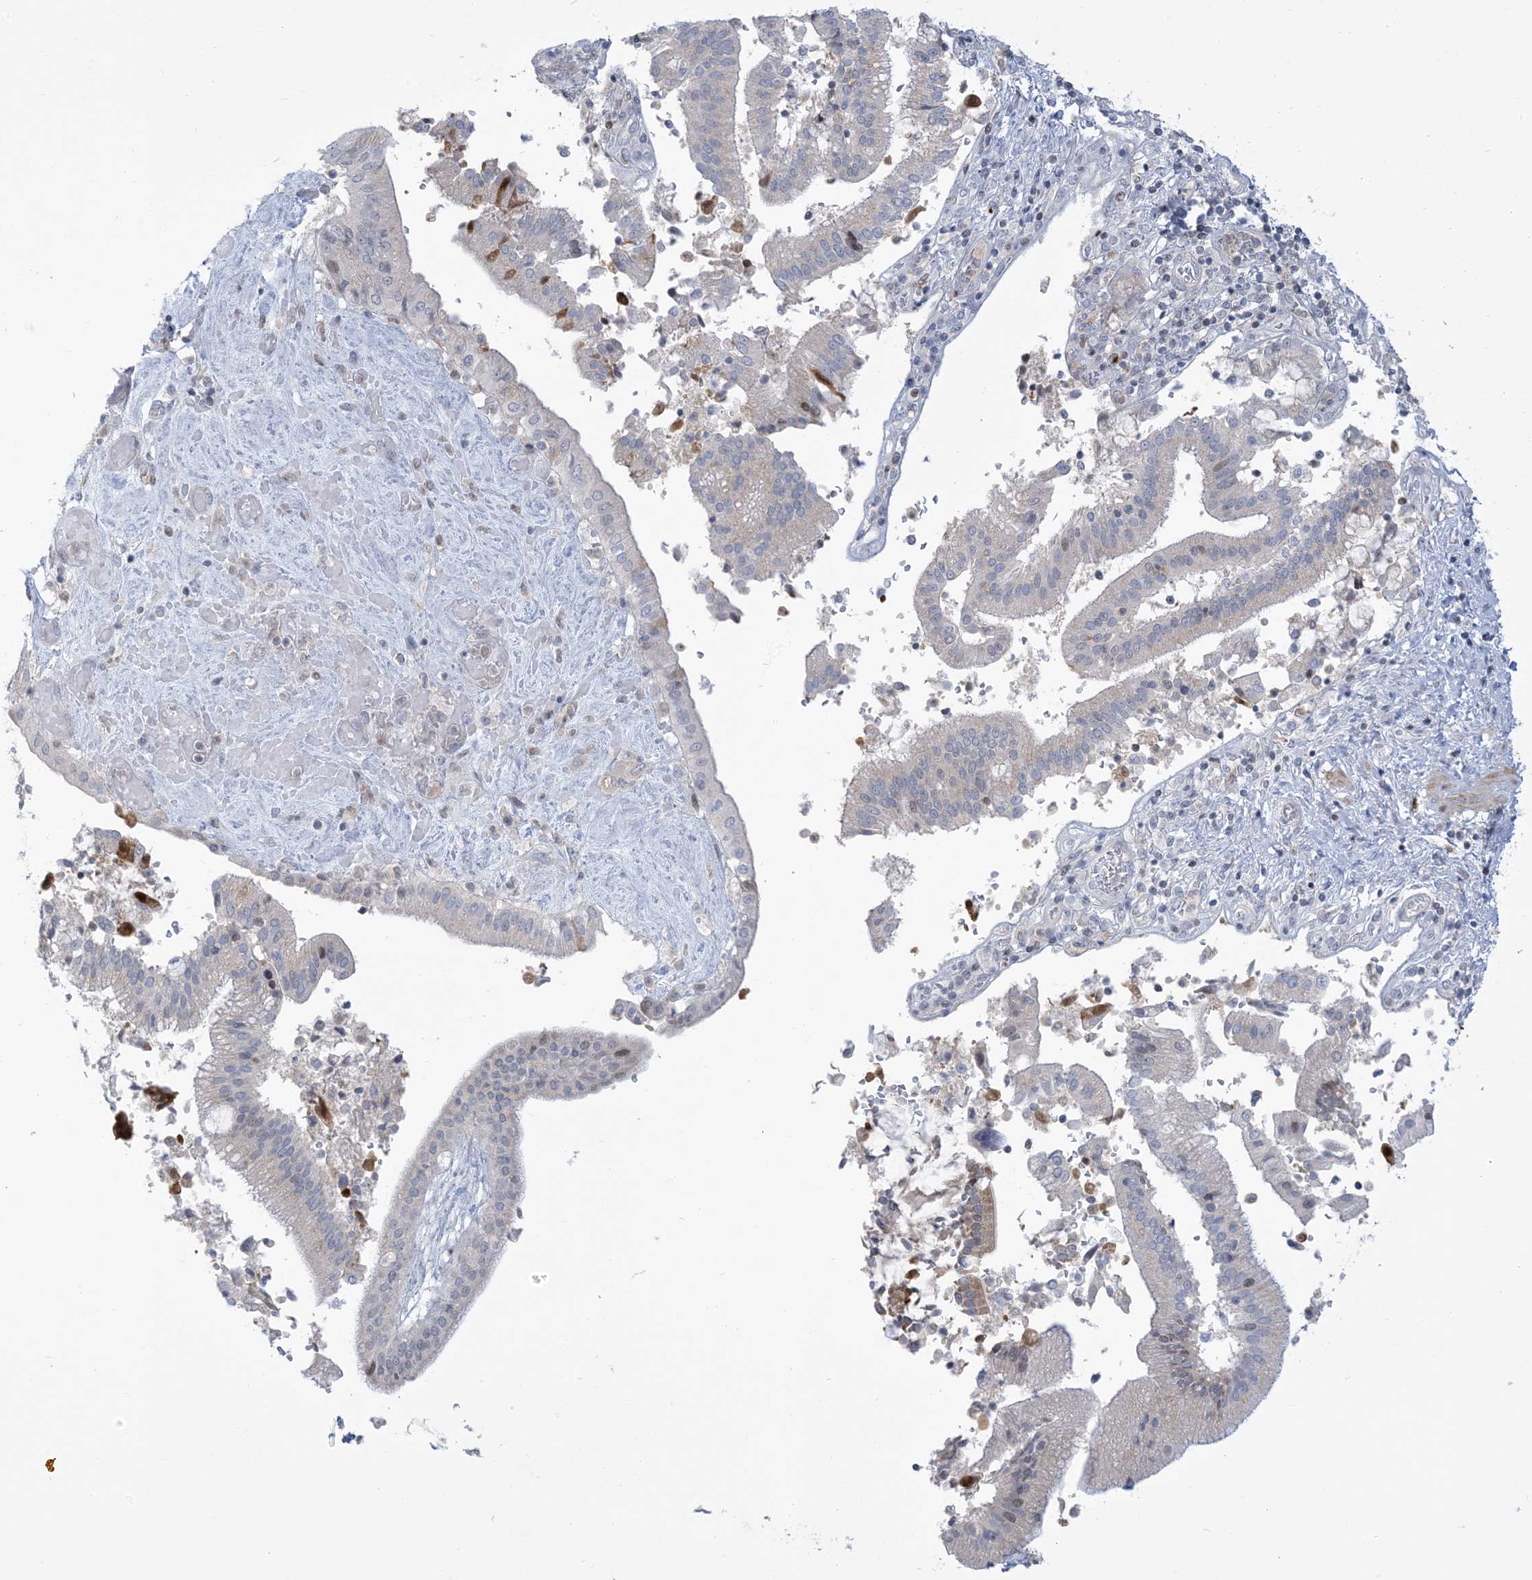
{"staining": {"intensity": "negative", "quantity": "none", "location": "none"}, "tissue": "pancreatic cancer", "cell_type": "Tumor cells", "image_type": "cancer", "snomed": [{"axis": "morphology", "description": "Adenocarcinoma, NOS"}, {"axis": "topography", "description": "Pancreas"}], "caption": "A histopathology image of human pancreatic cancer (adenocarcinoma) is negative for staining in tumor cells. The staining was performed using DAB to visualize the protein expression in brown, while the nuclei were stained in blue with hematoxylin (Magnification: 20x).", "gene": "AFTPH", "patient": {"sex": "male", "age": 46}}